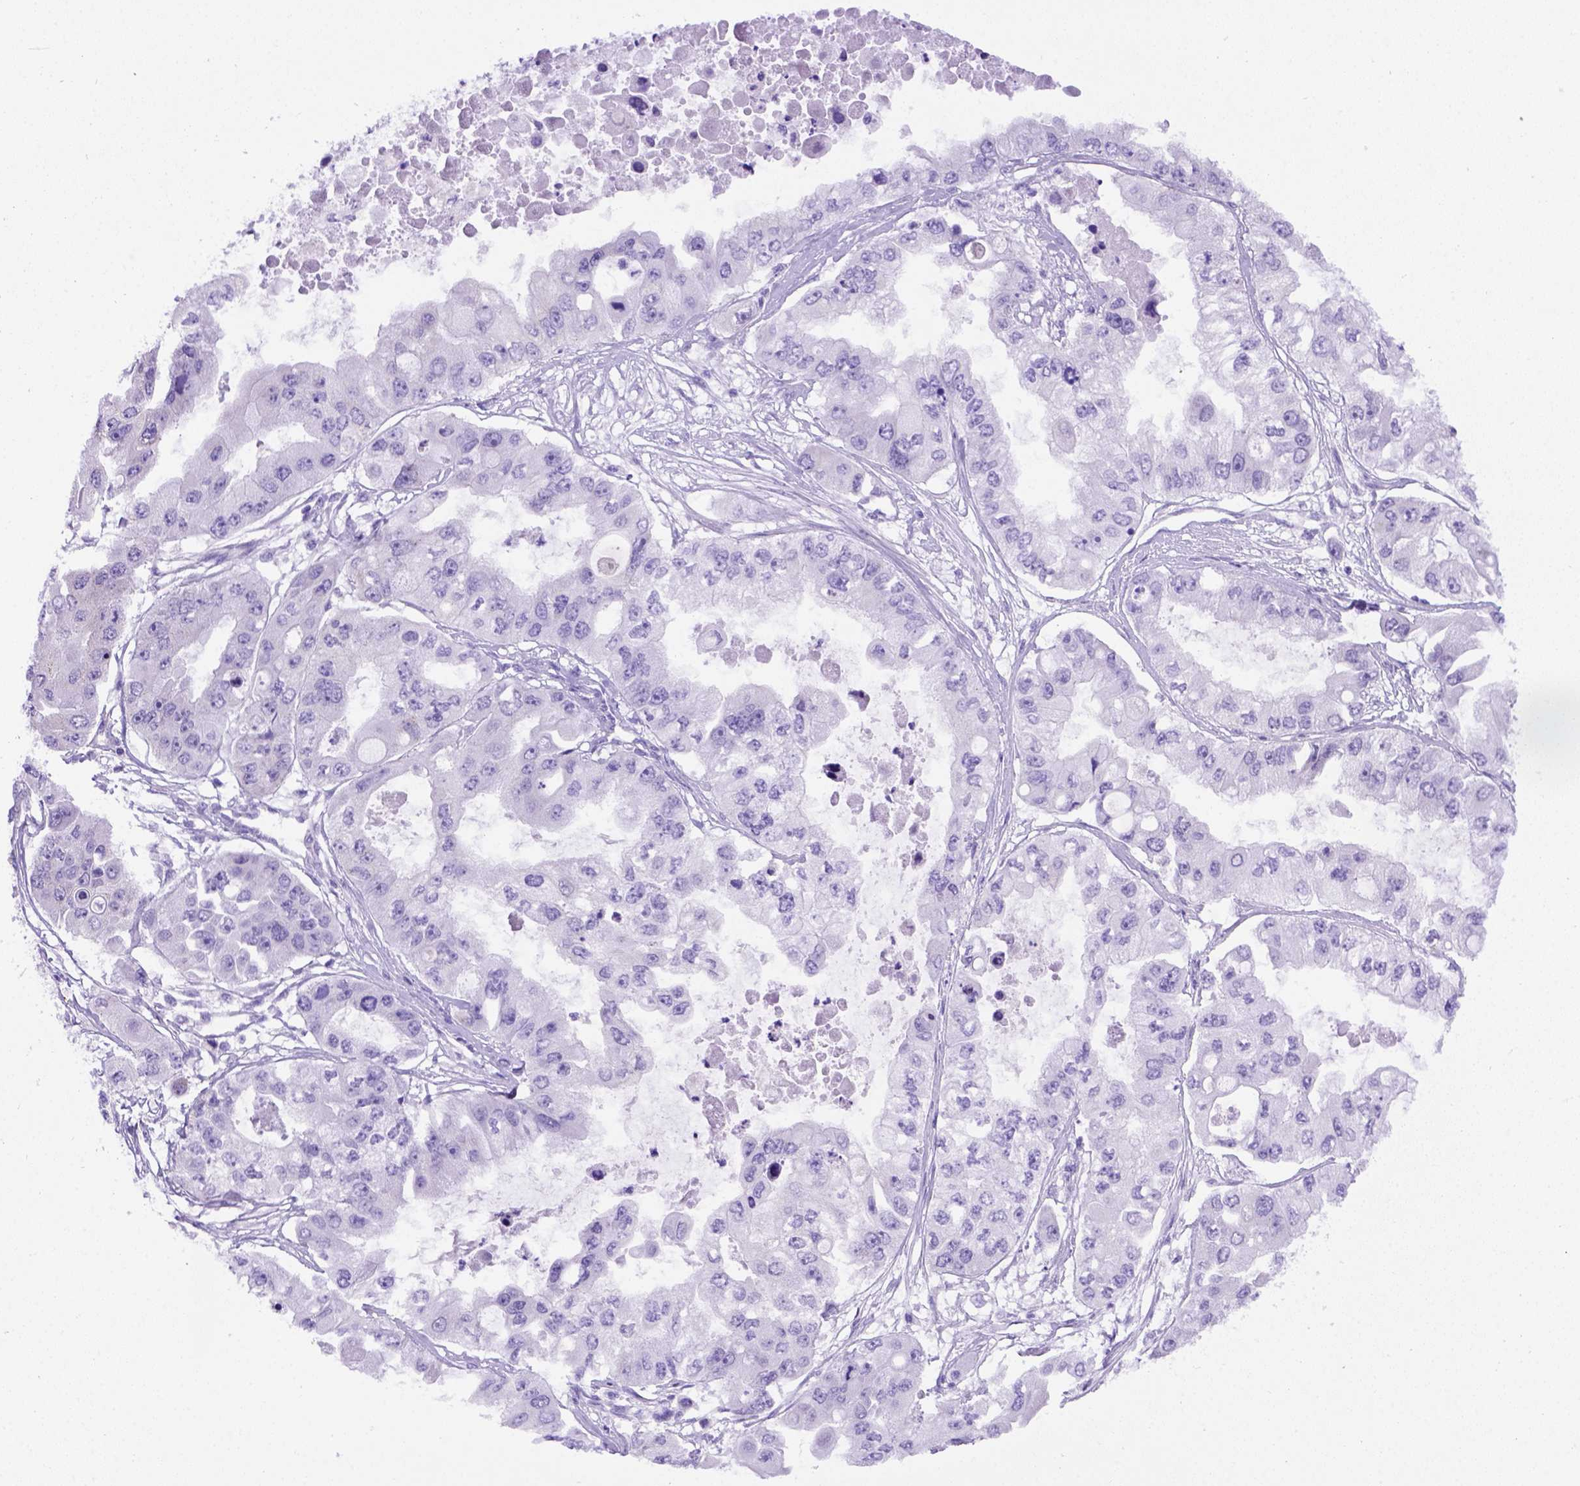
{"staining": {"intensity": "negative", "quantity": "none", "location": "none"}, "tissue": "ovarian cancer", "cell_type": "Tumor cells", "image_type": "cancer", "snomed": [{"axis": "morphology", "description": "Cystadenocarcinoma, serous, NOS"}, {"axis": "topography", "description": "Ovary"}], "caption": "DAB (3,3'-diaminobenzidine) immunohistochemical staining of ovarian serous cystadenocarcinoma reveals no significant expression in tumor cells.", "gene": "FOXI1", "patient": {"sex": "female", "age": 56}}